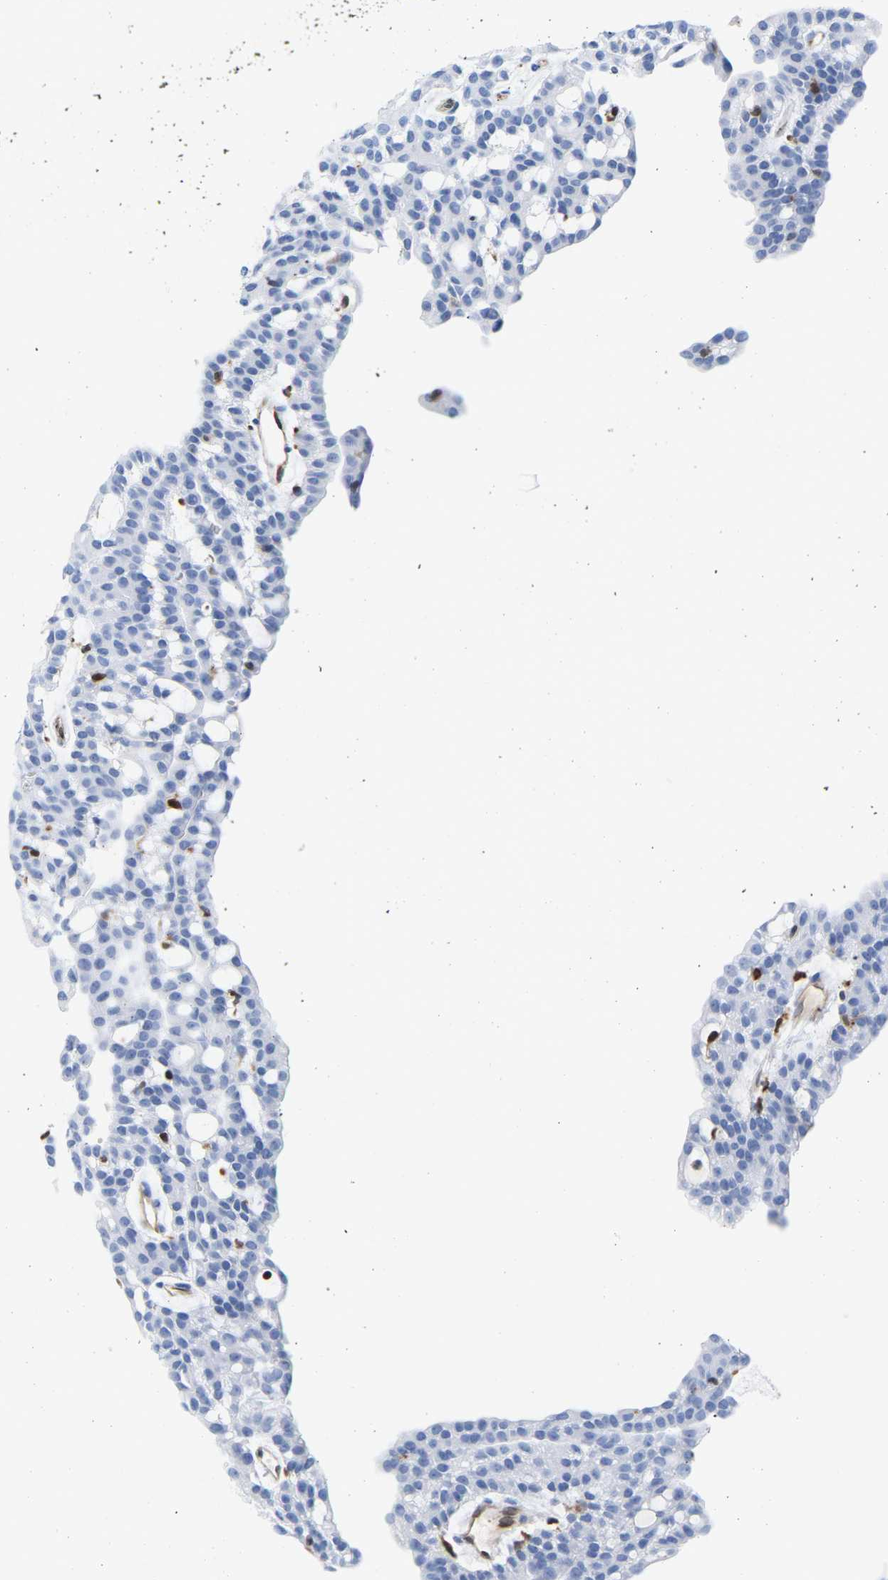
{"staining": {"intensity": "negative", "quantity": "none", "location": "none"}, "tissue": "renal cancer", "cell_type": "Tumor cells", "image_type": "cancer", "snomed": [{"axis": "morphology", "description": "Adenocarcinoma, NOS"}, {"axis": "topography", "description": "Kidney"}], "caption": "A high-resolution image shows immunohistochemistry staining of renal cancer, which exhibits no significant positivity in tumor cells.", "gene": "GIMAP4", "patient": {"sex": "male", "age": 63}}